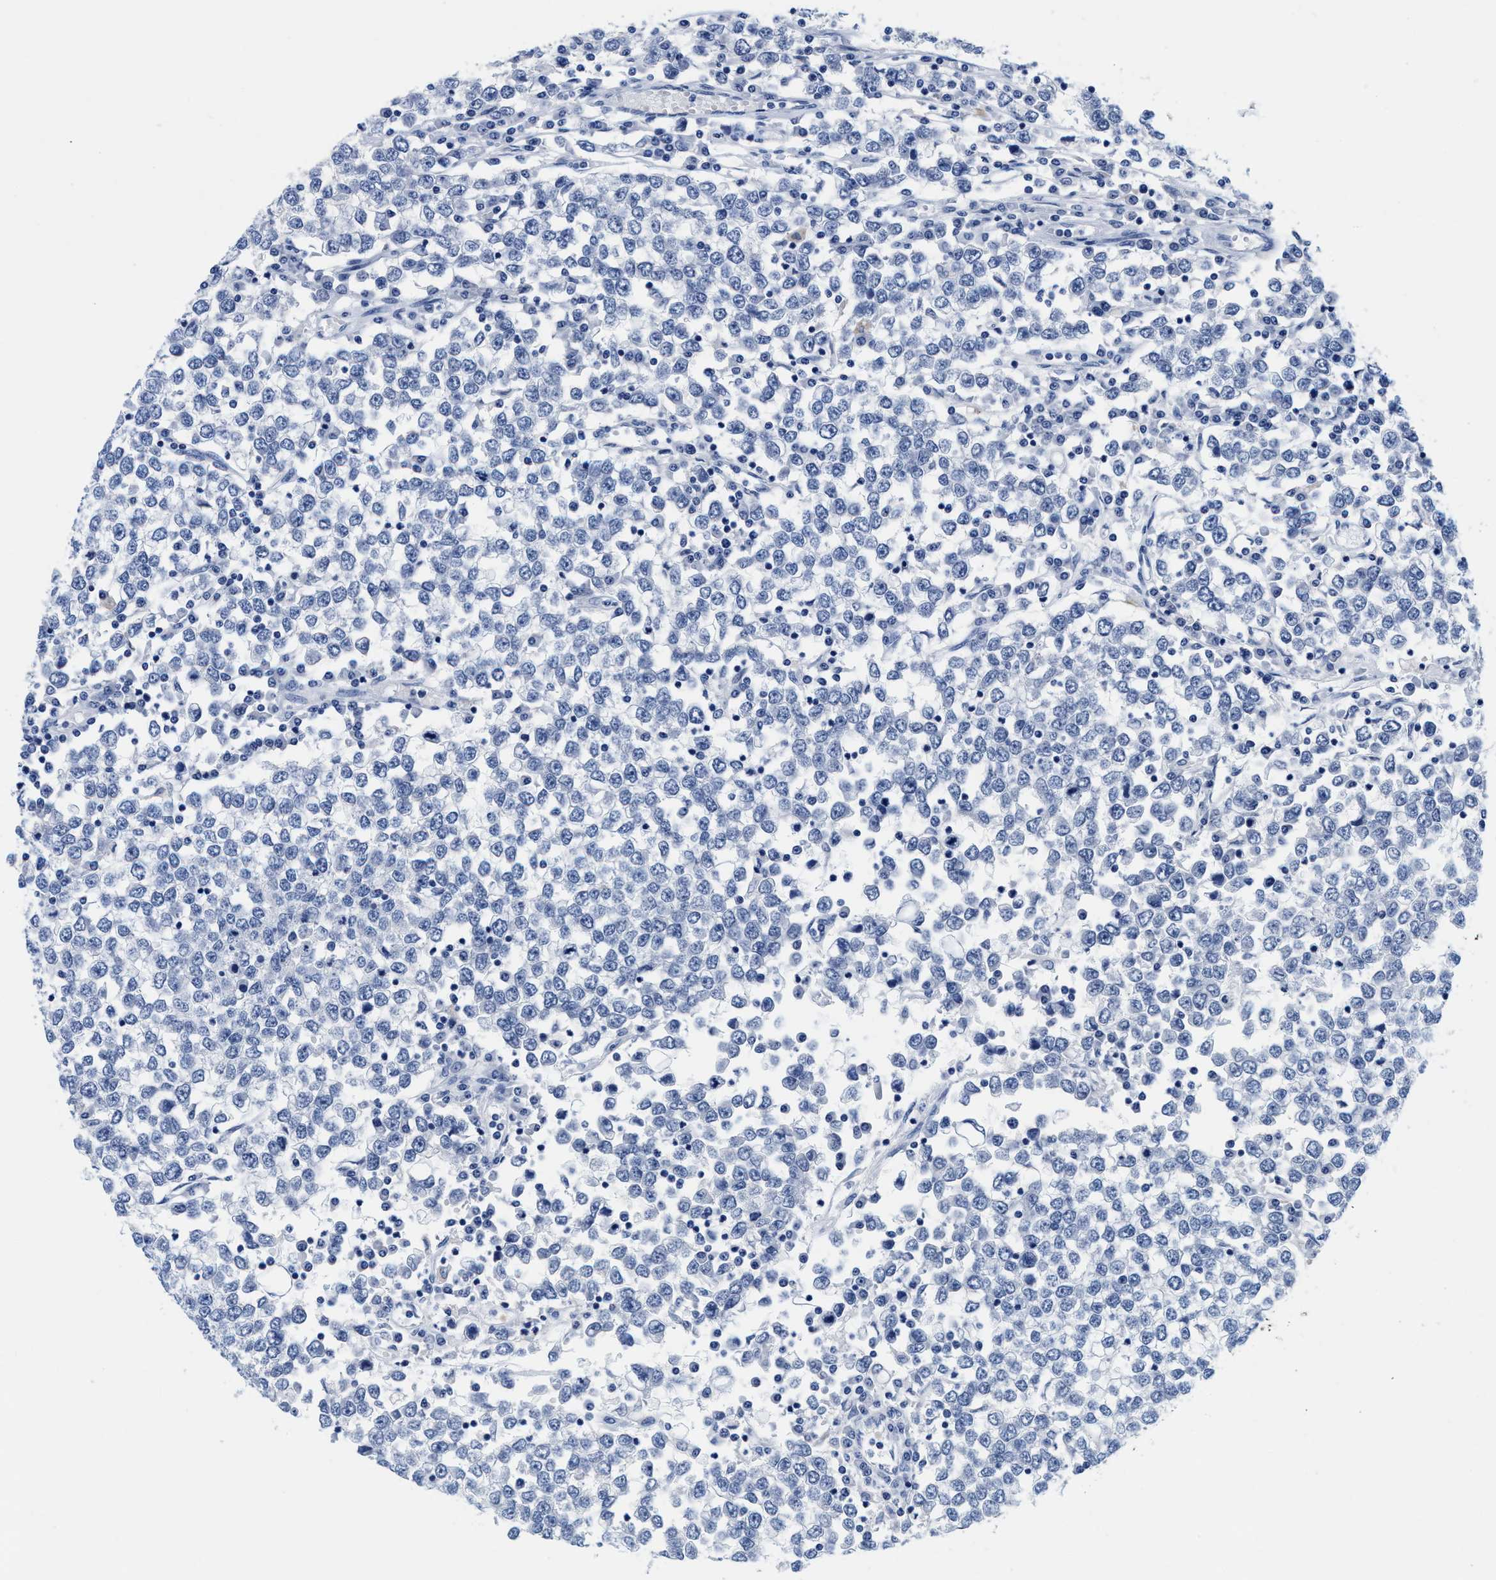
{"staining": {"intensity": "negative", "quantity": "none", "location": "none"}, "tissue": "testis cancer", "cell_type": "Tumor cells", "image_type": "cancer", "snomed": [{"axis": "morphology", "description": "Seminoma, NOS"}, {"axis": "topography", "description": "Testis"}], "caption": "Micrograph shows no protein expression in tumor cells of seminoma (testis) tissue. The staining was performed using DAB to visualize the protein expression in brown, while the nuclei were stained in blue with hematoxylin (Magnification: 20x).", "gene": "TTC3", "patient": {"sex": "male", "age": 65}}